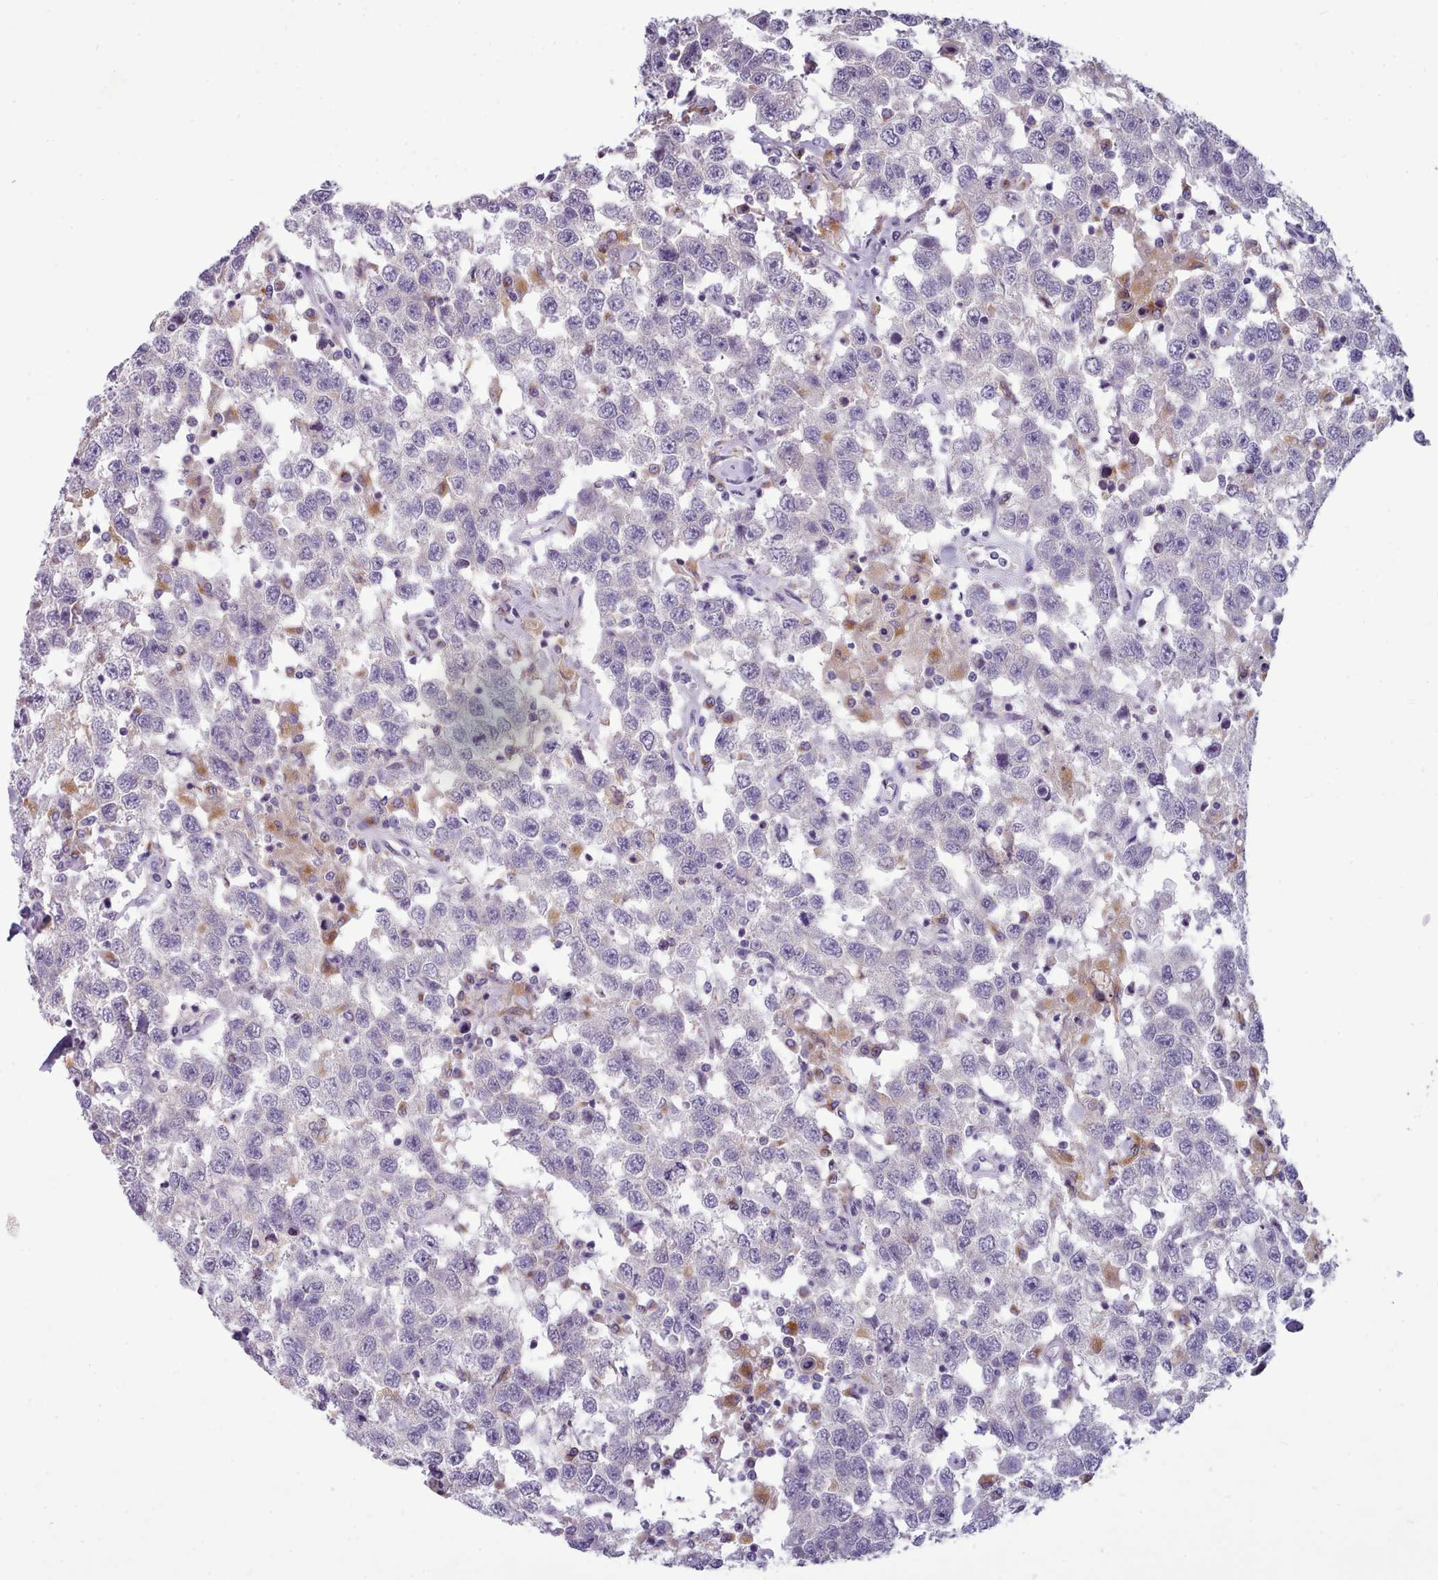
{"staining": {"intensity": "negative", "quantity": "none", "location": "none"}, "tissue": "testis cancer", "cell_type": "Tumor cells", "image_type": "cancer", "snomed": [{"axis": "morphology", "description": "Seminoma, NOS"}, {"axis": "topography", "description": "Testis"}], "caption": "IHC of human testis seminoma reveals no expression in tumor cells. (Stains: DAB immunohistochemistry with hematoxylin counter stain, Microscopy: brightfield microscopy at high magnification).", "gene": "MYRFL", "patient": {"sex": "male", "age": 41}}